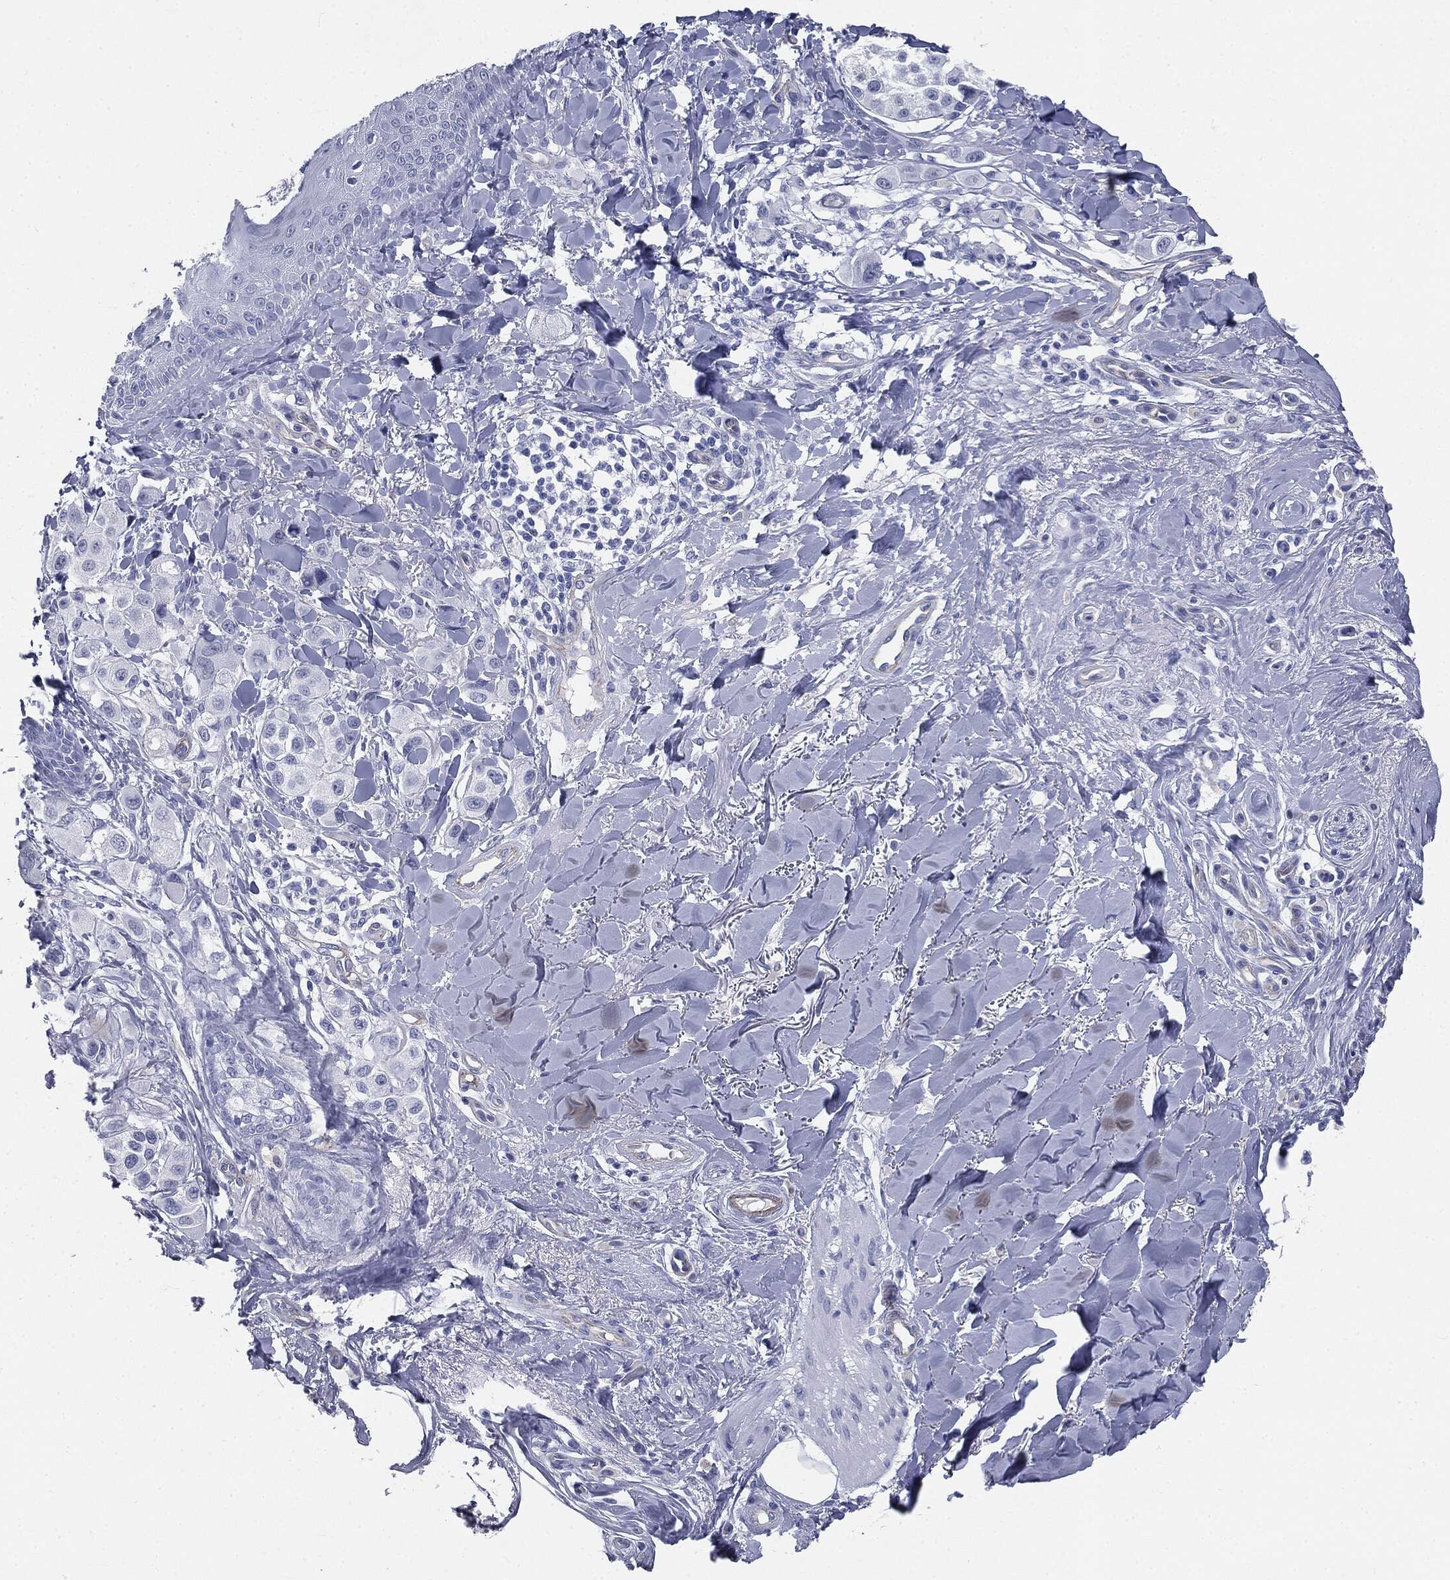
{"staining": {"intensity": "negative", "quantity": "none", "location": "none"}, "tissue": "melanoma", "cell_type": "Tumor cells", "image_type": "cancer", "snomed": [{"axis": "morphology", "description": "Malignant melanoma, NOS"}, {"axis": "topography", "description": "Skin"}], "caption": "High magnification brightfield microscopy of melanoma stained with DAB (brown) and counterstained with hematoxylin (blue): tumor cells show no significant positivity.", "gene": "MUC5AC", "patient": {"sex": "male", "age": 57}}